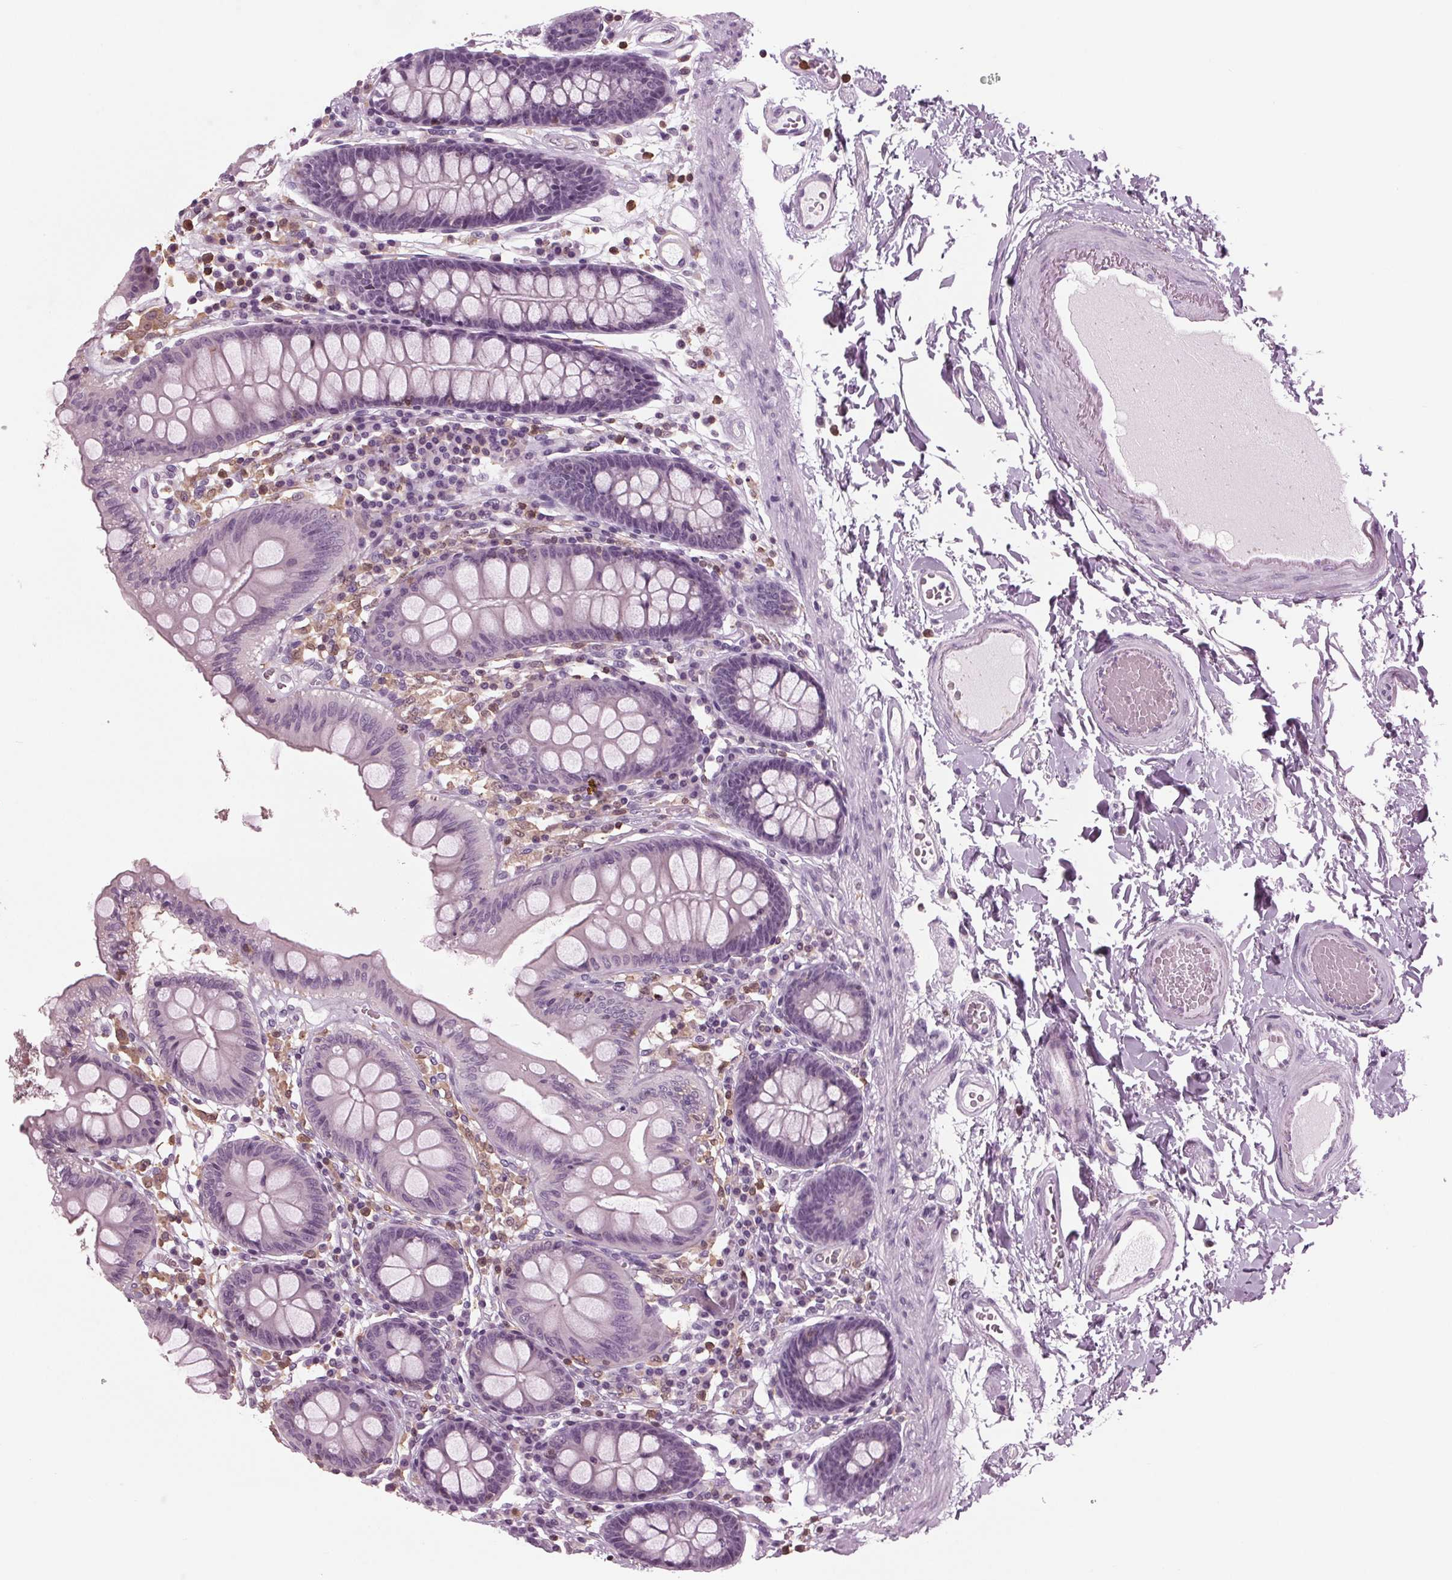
{"staining": {"intensity": "negative", "quantity": "none", "location": "none"}, "tissue": "colon", "cell_type": "Endothelial cells", "image_type": "normal", "snomed": [{"axis": "morphology", "description": "Normal tissue, NOS"}, {"axis": "topography", "description": "Colon"}], "caption": "A histopathology image of human colon is negative for staining in endothelial cells. The staining was performed using DAB (3,3'-diaminobenzidine) to visualize the protein expression in brown, while the nuclei were stained in blue with hematoxylin (Magnification: 20x).", "gene": "BTLA", "patient": {"sex": "male", "age": 84}}